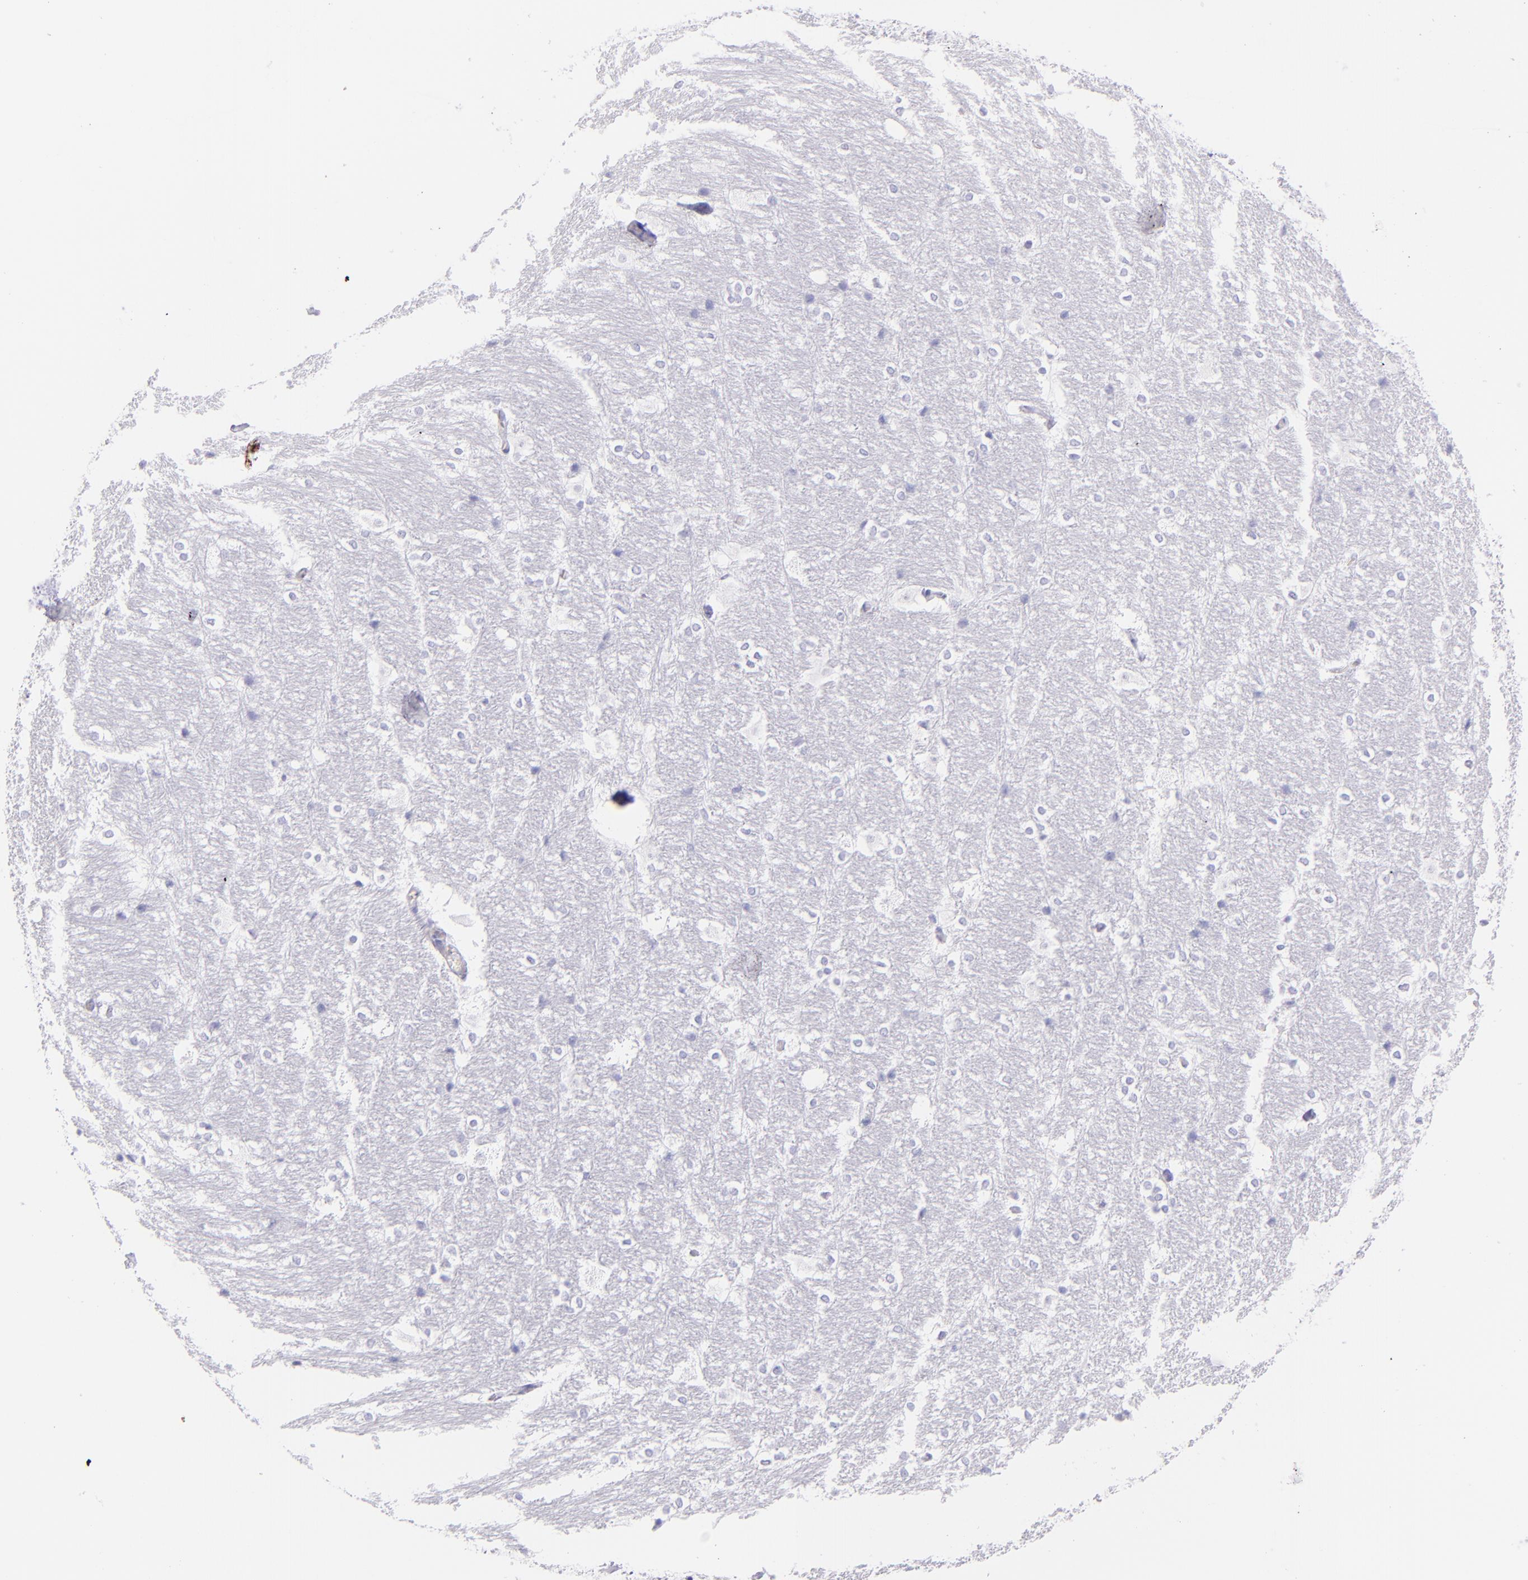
{"staining": {"intensity": "negative", "quantity": "none", "location": "none"}, "tissue": "hippocampus", "cell_type": "Glial cells", "image_type": "normal", "snomed": [{"axis": "morphology", "description": "Normal tissue, NOS"}, {"axis": "topography", "description": "Hippocampus"}], "caption": "A high-resolution histopathology image shows IHC staining of normal hippocampus, which displays no significant positivity in glial cells.", "gene": "SFTPB", "patient": {"sex": "female", "age": 19}}